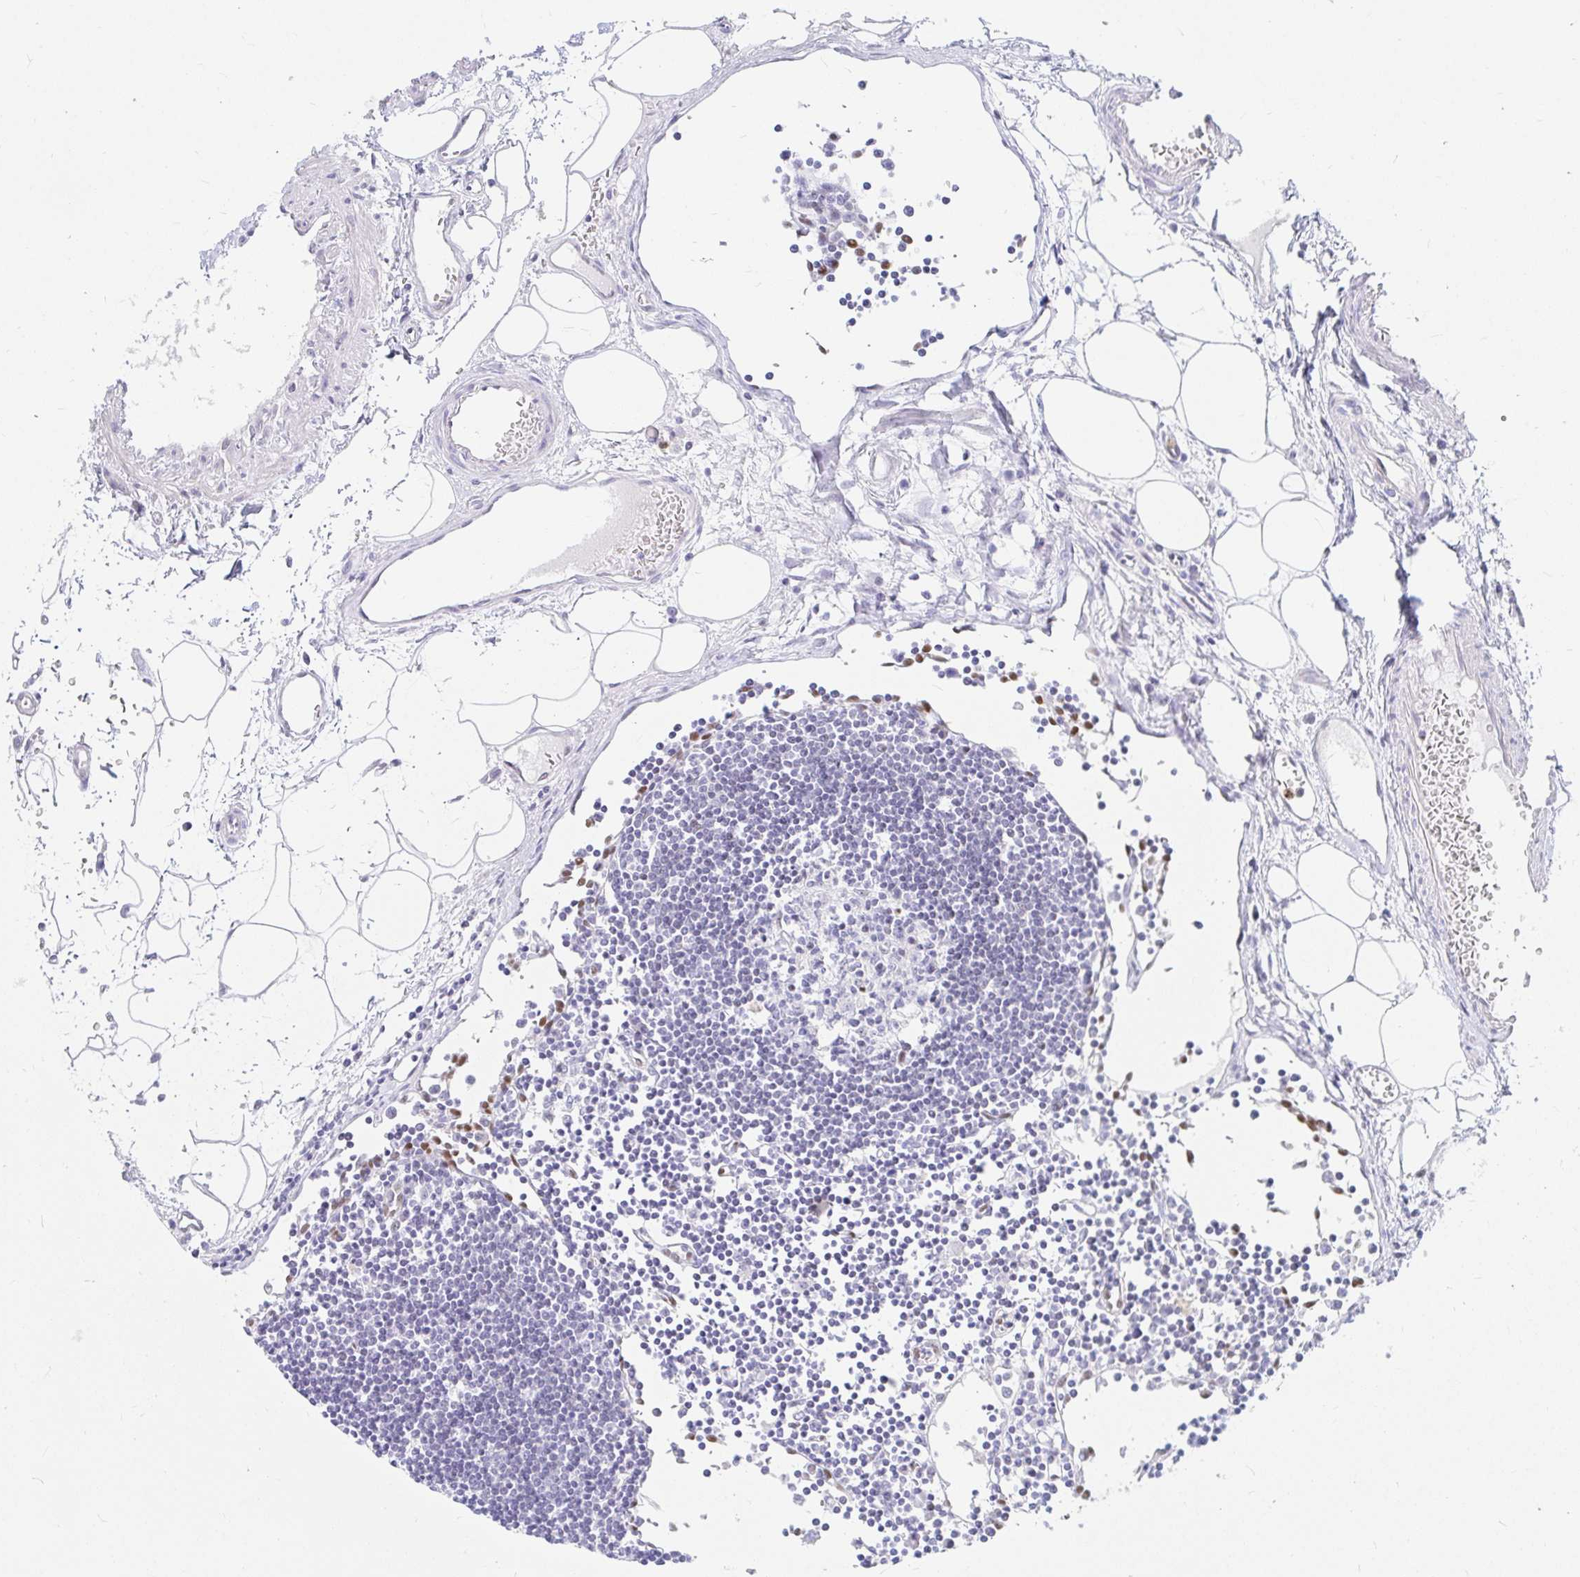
{"staining": {"intensity": "negative", "quantity": "none", "location": "none"}, "tissue": "lymph node", "cell_type": "Germinal center cells", "image_type": "normal", "snomed": [{"axis": "morphology", "description": "Normal tissue, NOS"}, {"axis": "topography", "description": "Lymph node"}], "caption": "Immunohistochemistry (IHC) image of unremarkable lymph node: human lymph node stained with DAB (3,3'-diaminobenzidine) reveals no significant protein positivity in germinal center cells.", "gene": "HINFP", "patient": {"sex": "female", "age": 65}}